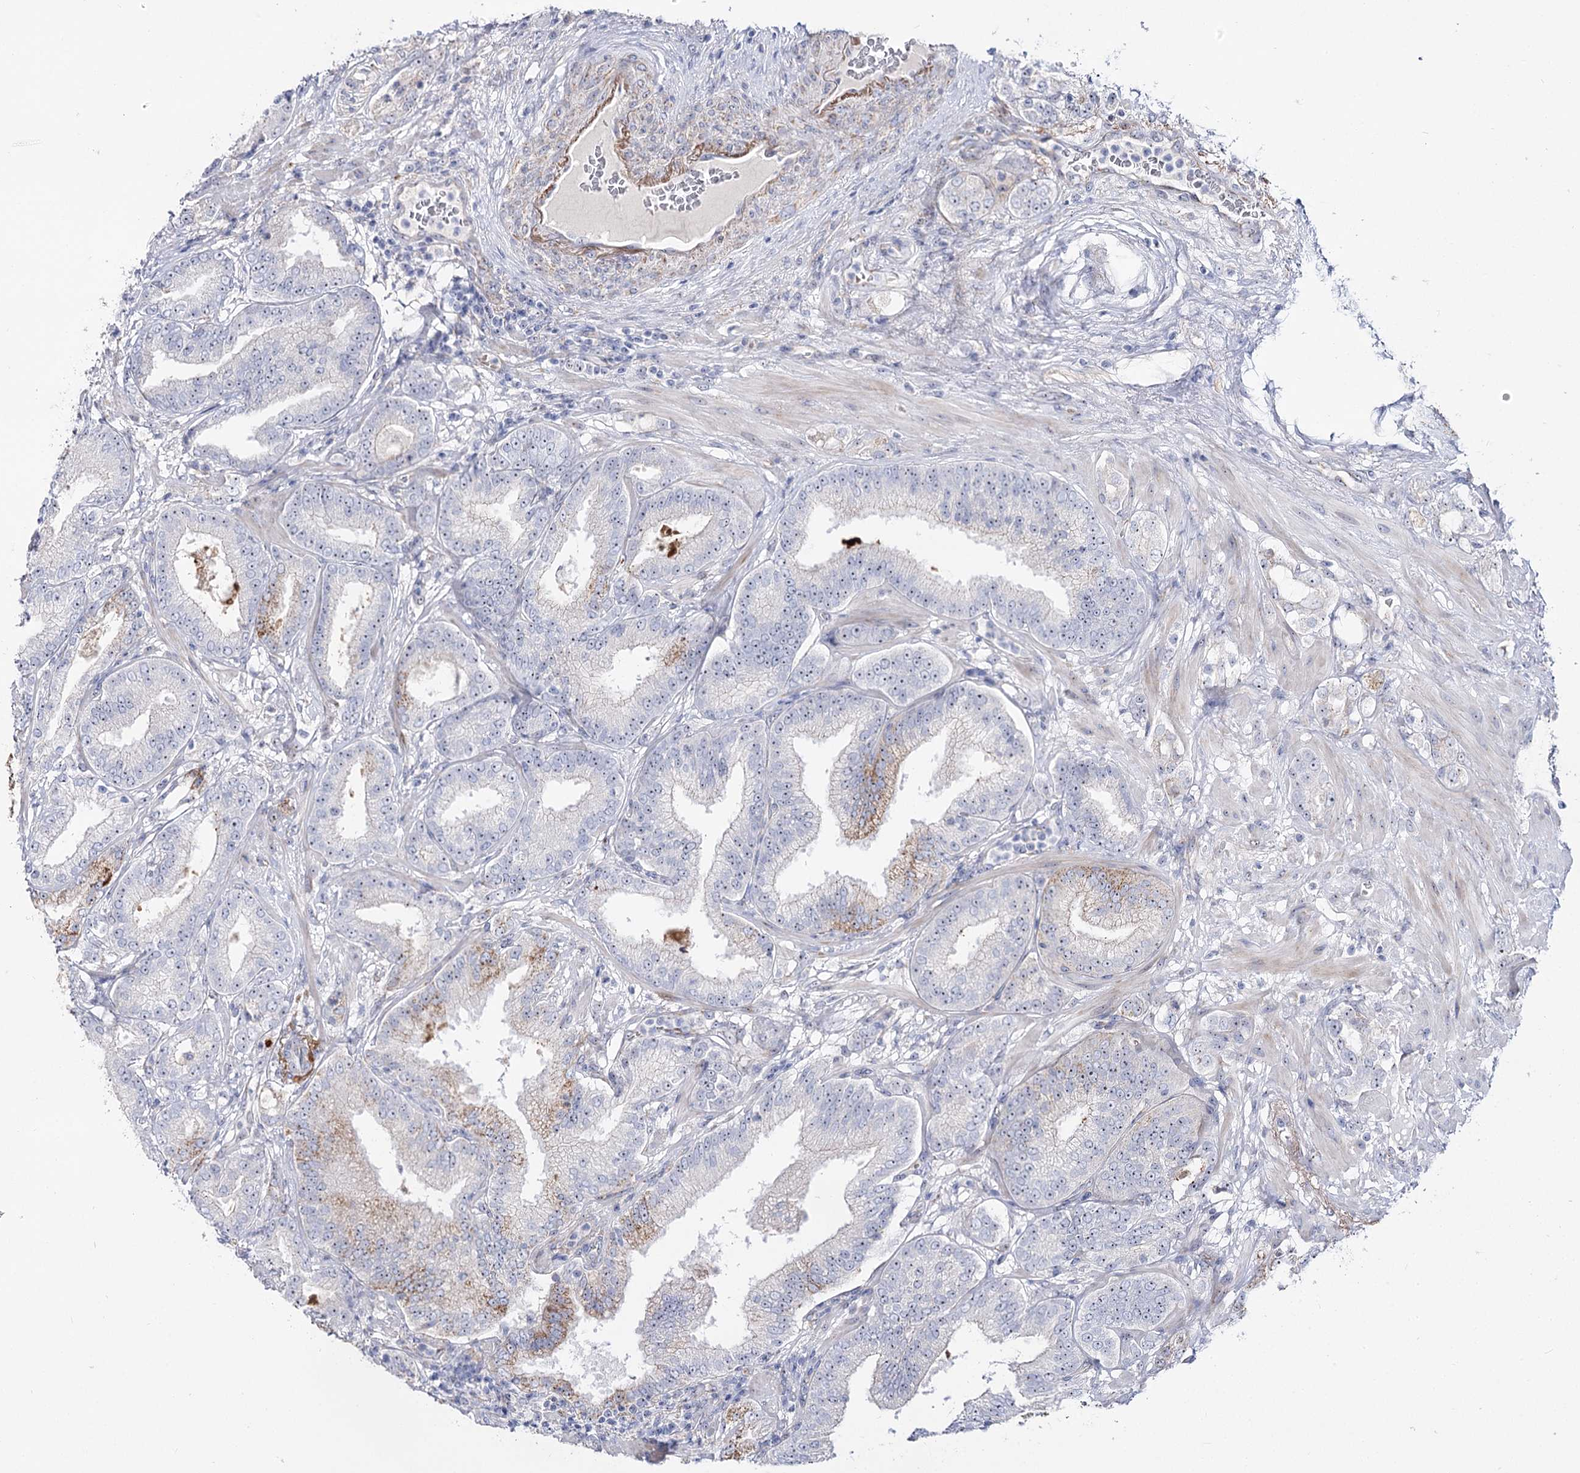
{"staining": {"intensity": "moderate", "quantity": "<25%", "location": "cytoplasmic/membranous"}, "tissue": "prostate cancer", "cell_type": "Tumor cells", "image_type": "cancer", "snomed": [{"axis": "morphology", "description": "Adenocarcinoma, High grade"}, {"axis": "topography", "description": "Prostate"}], "caption": "High-magnification brightfield microscopy of prostate adenocarcinoma (high-grade) stained with DAB (brown) and counterstained with hematoxylin (blue). tumor cells exhibit moderate cytoplasmic/membranous positivity is seen in approximately<25% of cells.", "gene": "SUOX", "patient": {"sex": "male", "age": 64}}